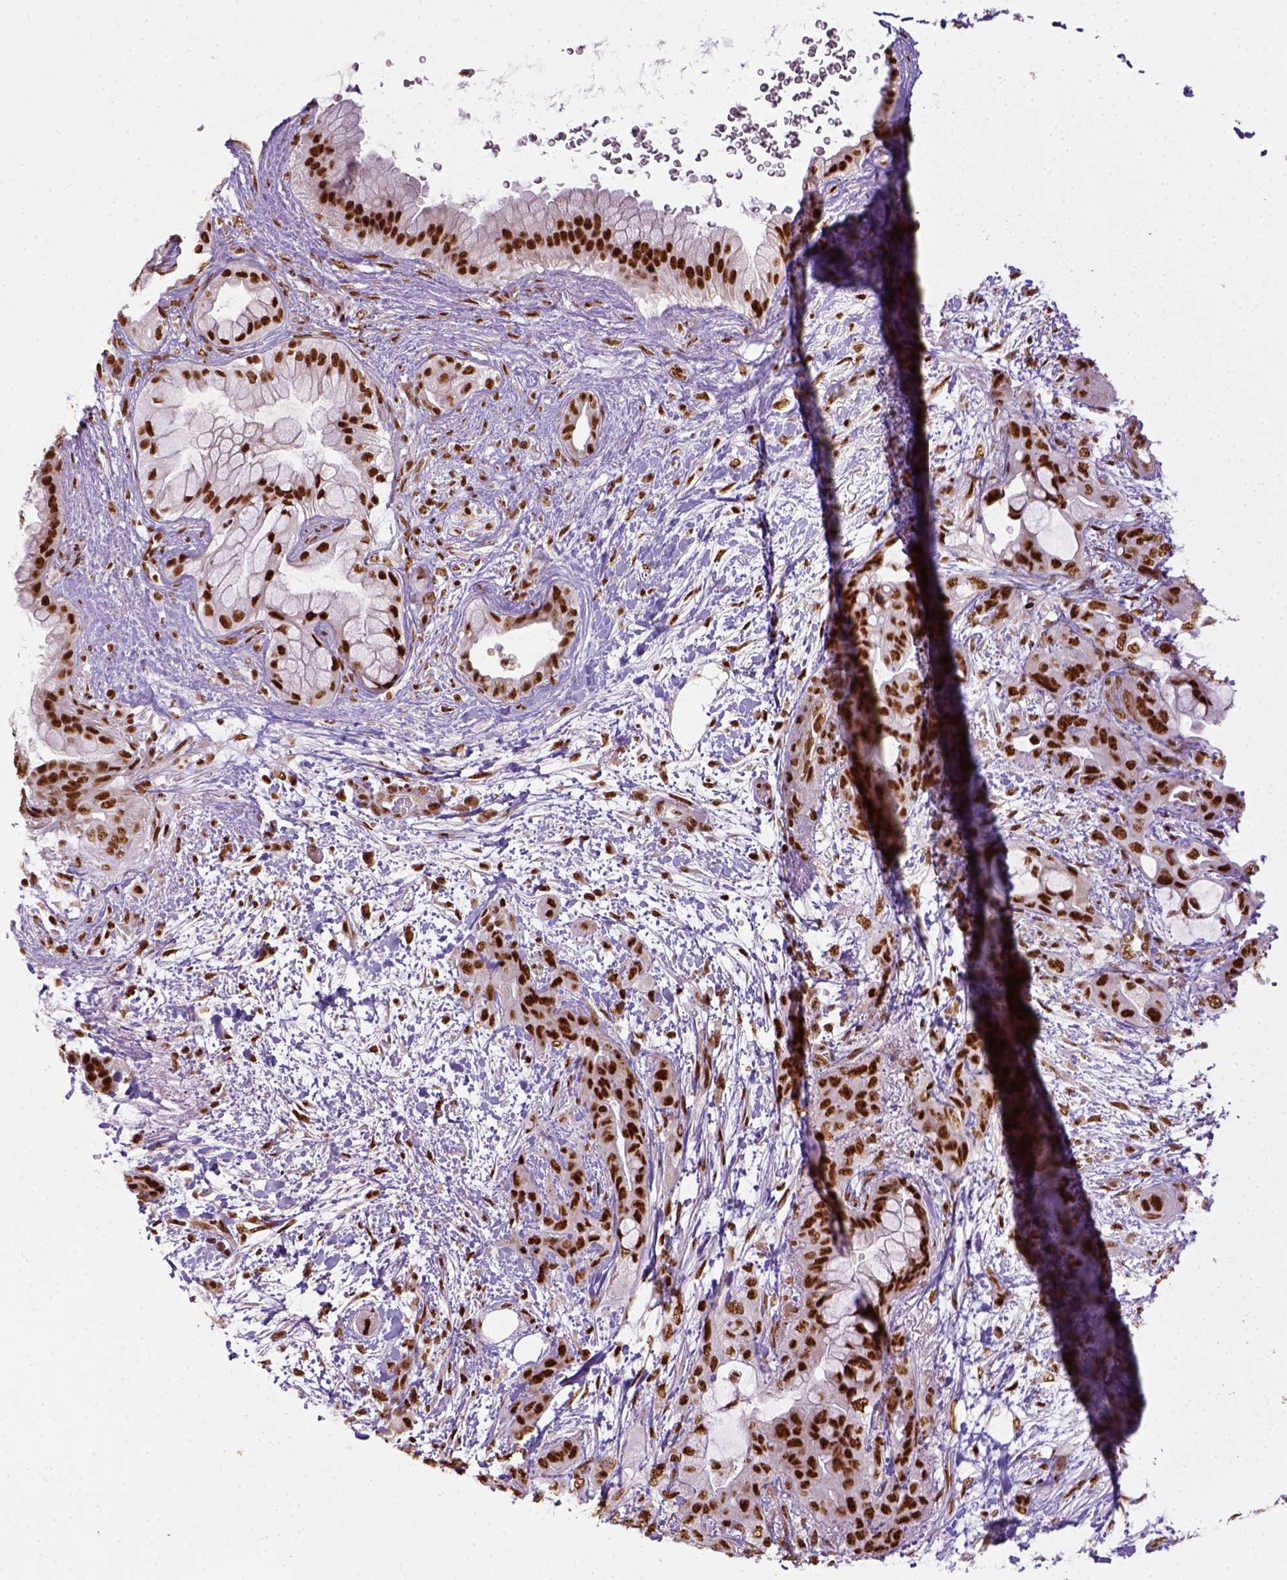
{"staining": {"intensity": "strong", "quantity": ">75%", "location": "nuclear"}, "tissue": "pancreatic cancer", "cell_type": "Tumor cells", "image_type": "cancer", "snomed": [{"axis": "morphology", "description": "Adenocarcinoma, NOS"}, {"axis": "topography", "description": "Pancreas"}], "caption": "Protein expression analysis of human pancreatic cancer reveals strong nuclear positivity in approximately >75% of tumor cells. The staining is performed using DAB (3,3'-diaminobenzidine) brown chromogen to label protein expression. The nuclei are counter-stained blue using hematoxylin.", "gene": "CCAR1", "patient": {"sex": "male", "age": 71}}